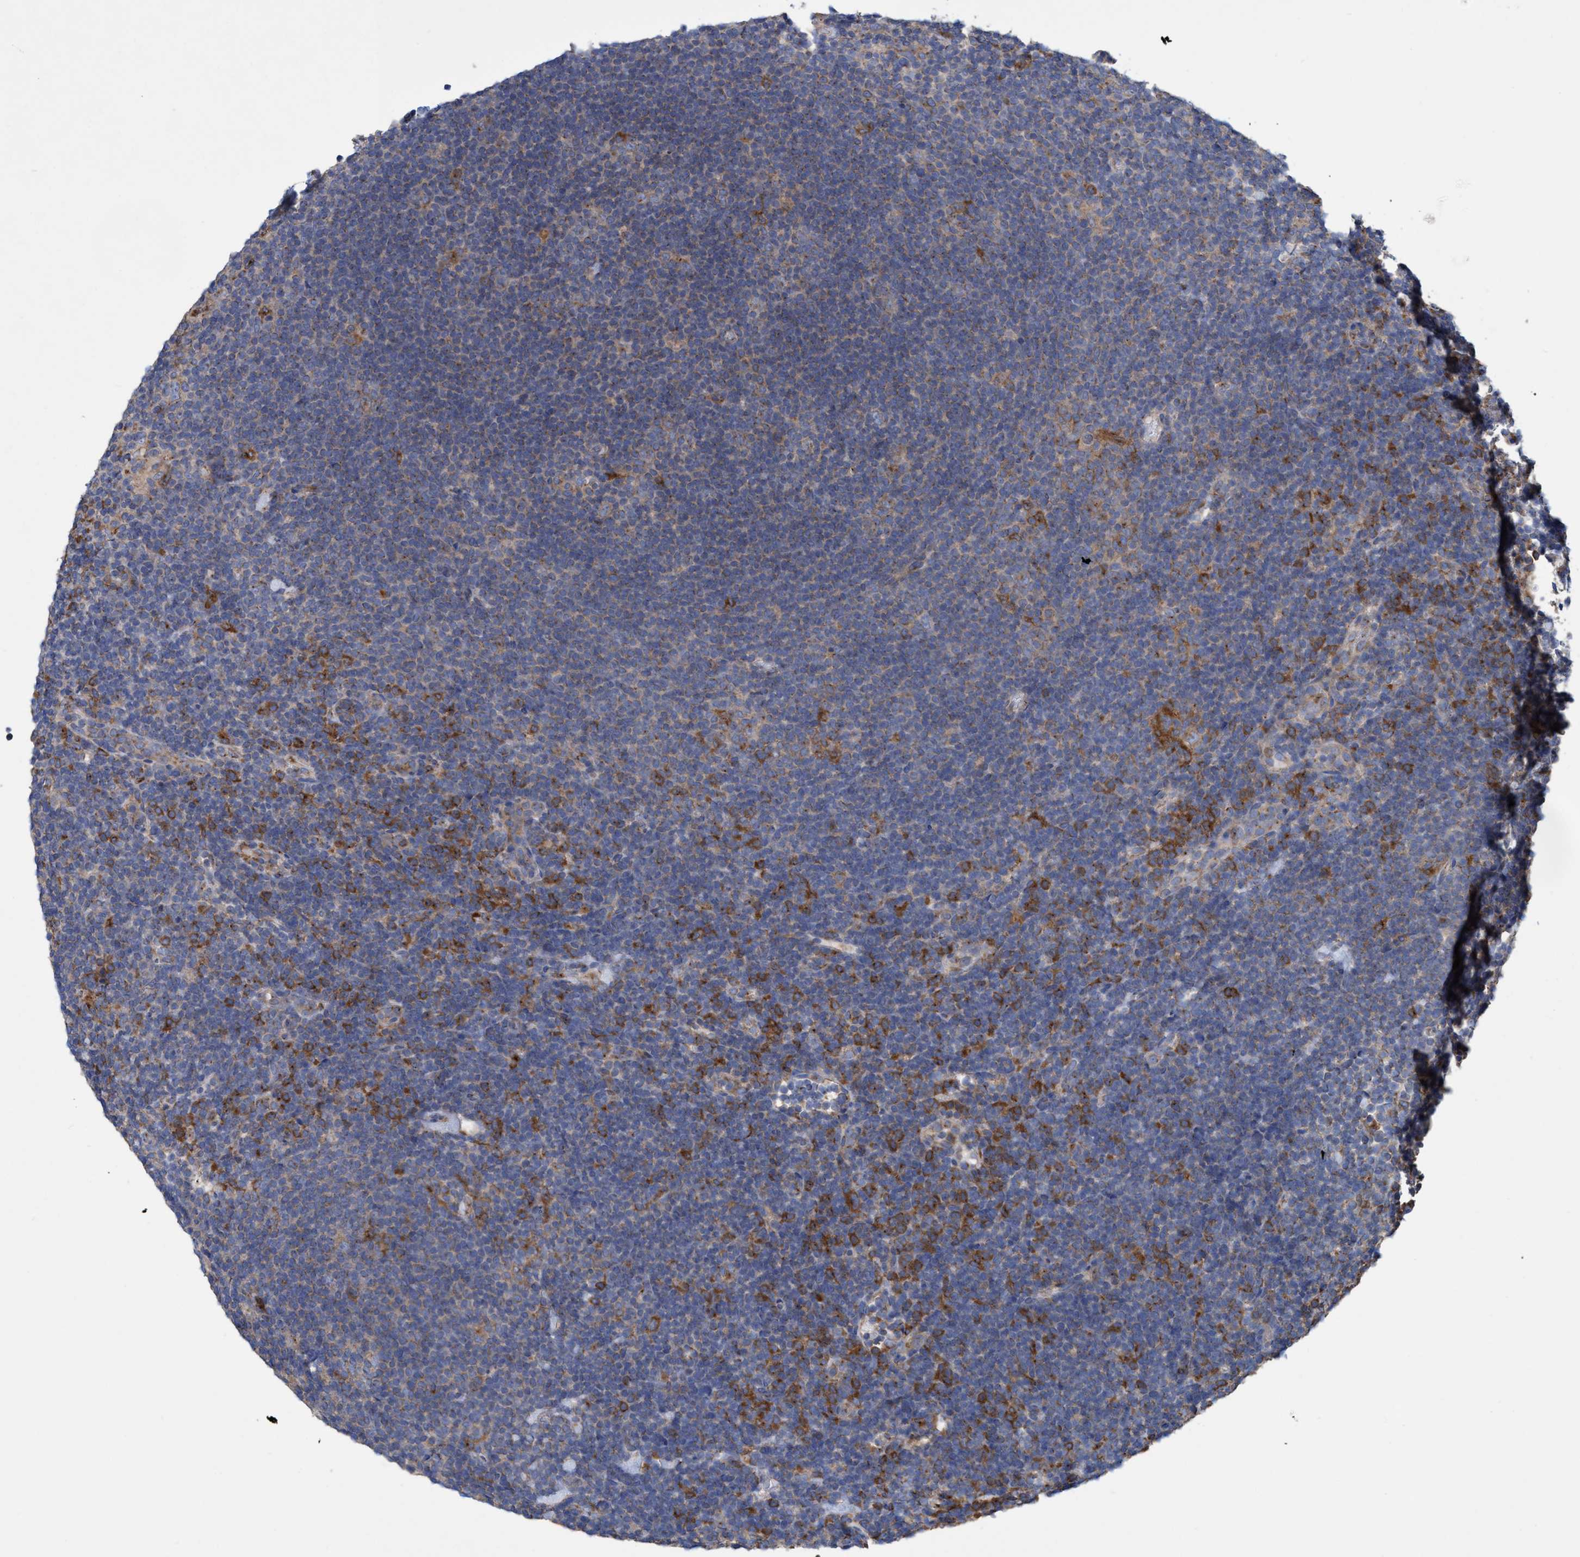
{"staining": {"intensity": "moderate", "quantity": ">75%", "location": "cytoplasmic/membranous"}, "tissue": "lymphoma", "cell_type": "Tumor cells", "image_type": "cancer", "snomed": [{"axis": "morphology", "description": "Hodgkin's disease, NOS"}, {"axis": "topography", "description": "Lymph node"}], "caption": "A medium amount of moderate cytoplasmic/membranous positivity is appreciated in approximately >75% of tumor cells in lymphoma tissue.", "gene": "BICD2", "patient": {"sex": "female", "age": 57}}